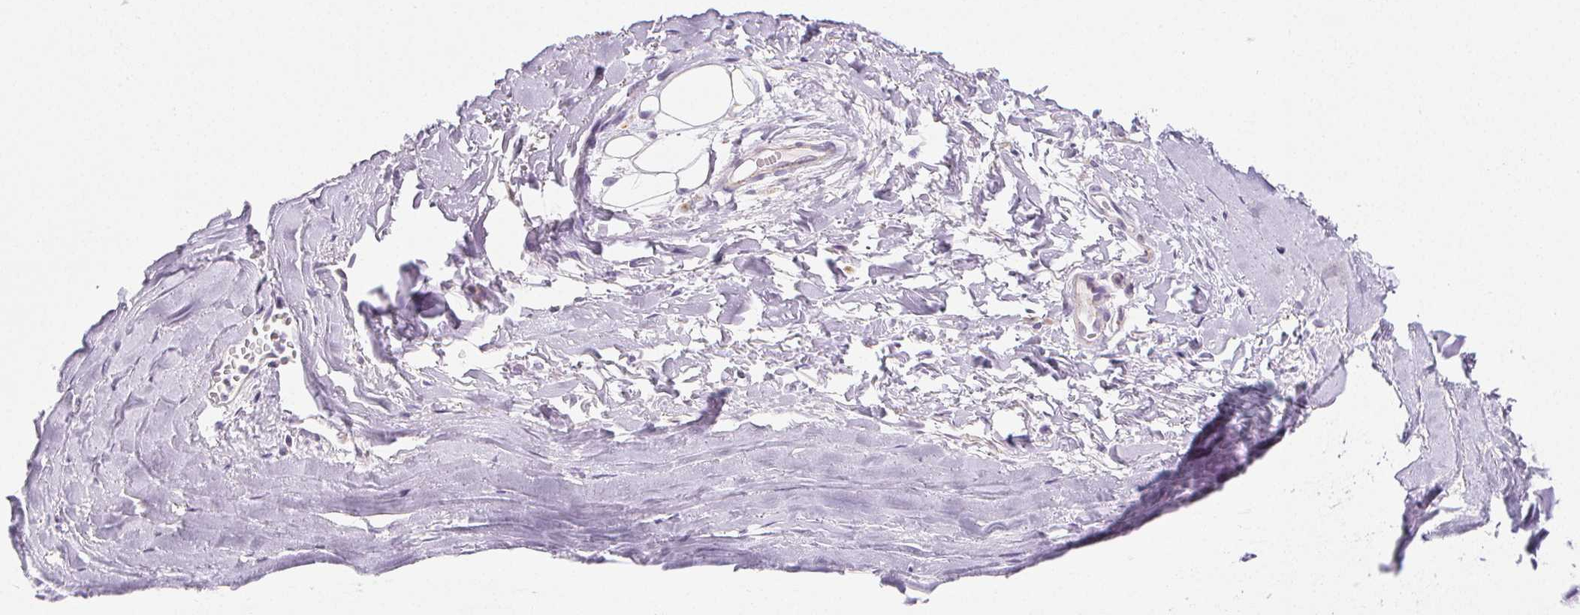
{"staining": {"intensity": "negative", "quantity": "none", "location": "none"}, "tissue": "adipose tissue", "cell_type": "Adipocytes", "image_type": "normal", "snomed": [{"axis": "morphology", "description": "Normal tissue, NOS"}, {"axis": "topography", "description": "Cartilage tissue"}, {"axis": "topography", "description": "Nasopharynx"}, {"axis": "topography", "description": "Thyroid gland"}], "caption": "The micrograph displays no significant staining in adipocytes of adipose tissue. Brightfield microscopy of immunohistochemistry (IHC) stained with DAB (3,3'-diaminobenzidine) (brown) and hematoxylin (blue), captured at high magnification.", "gene": "LIPA", "patient": {"sex": "male", "age": 63}}